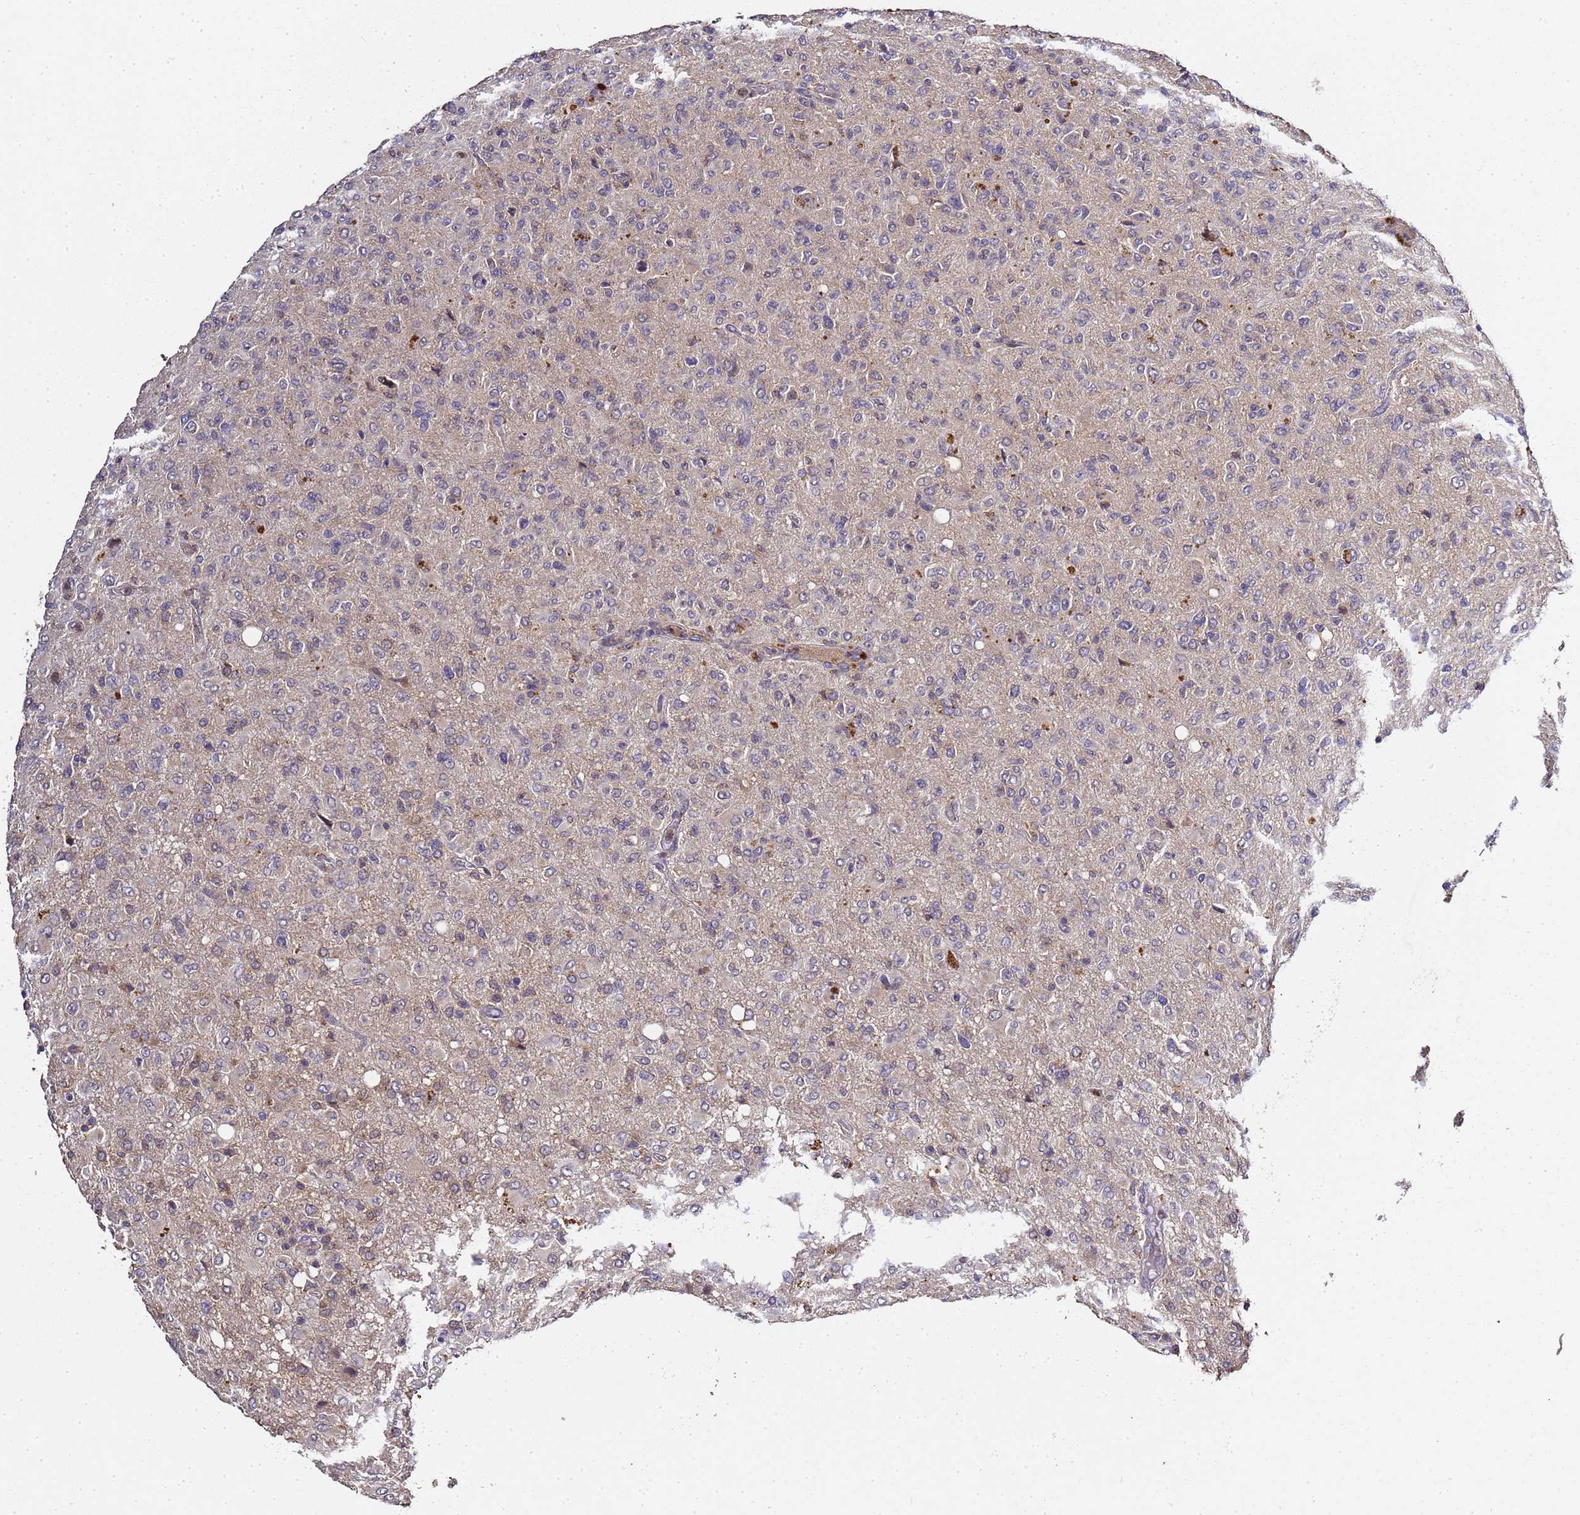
{"staining": {"intensity": "negative", "quantity": "none", "location": "none"}, "tissue": "glioma", "cell_type": "Tumor cells", "image_type": "cancer", "snomed": [{"axis": "morphology", "description": "Glioma, malignant, High grade"}, {"axis": "topography", "description": "Brain"}], "caption": "IHC of human glioma exhibits no staining in tumor cells.", "gene": "LGI4", "patient": {"sex": "female", "age": 57}}